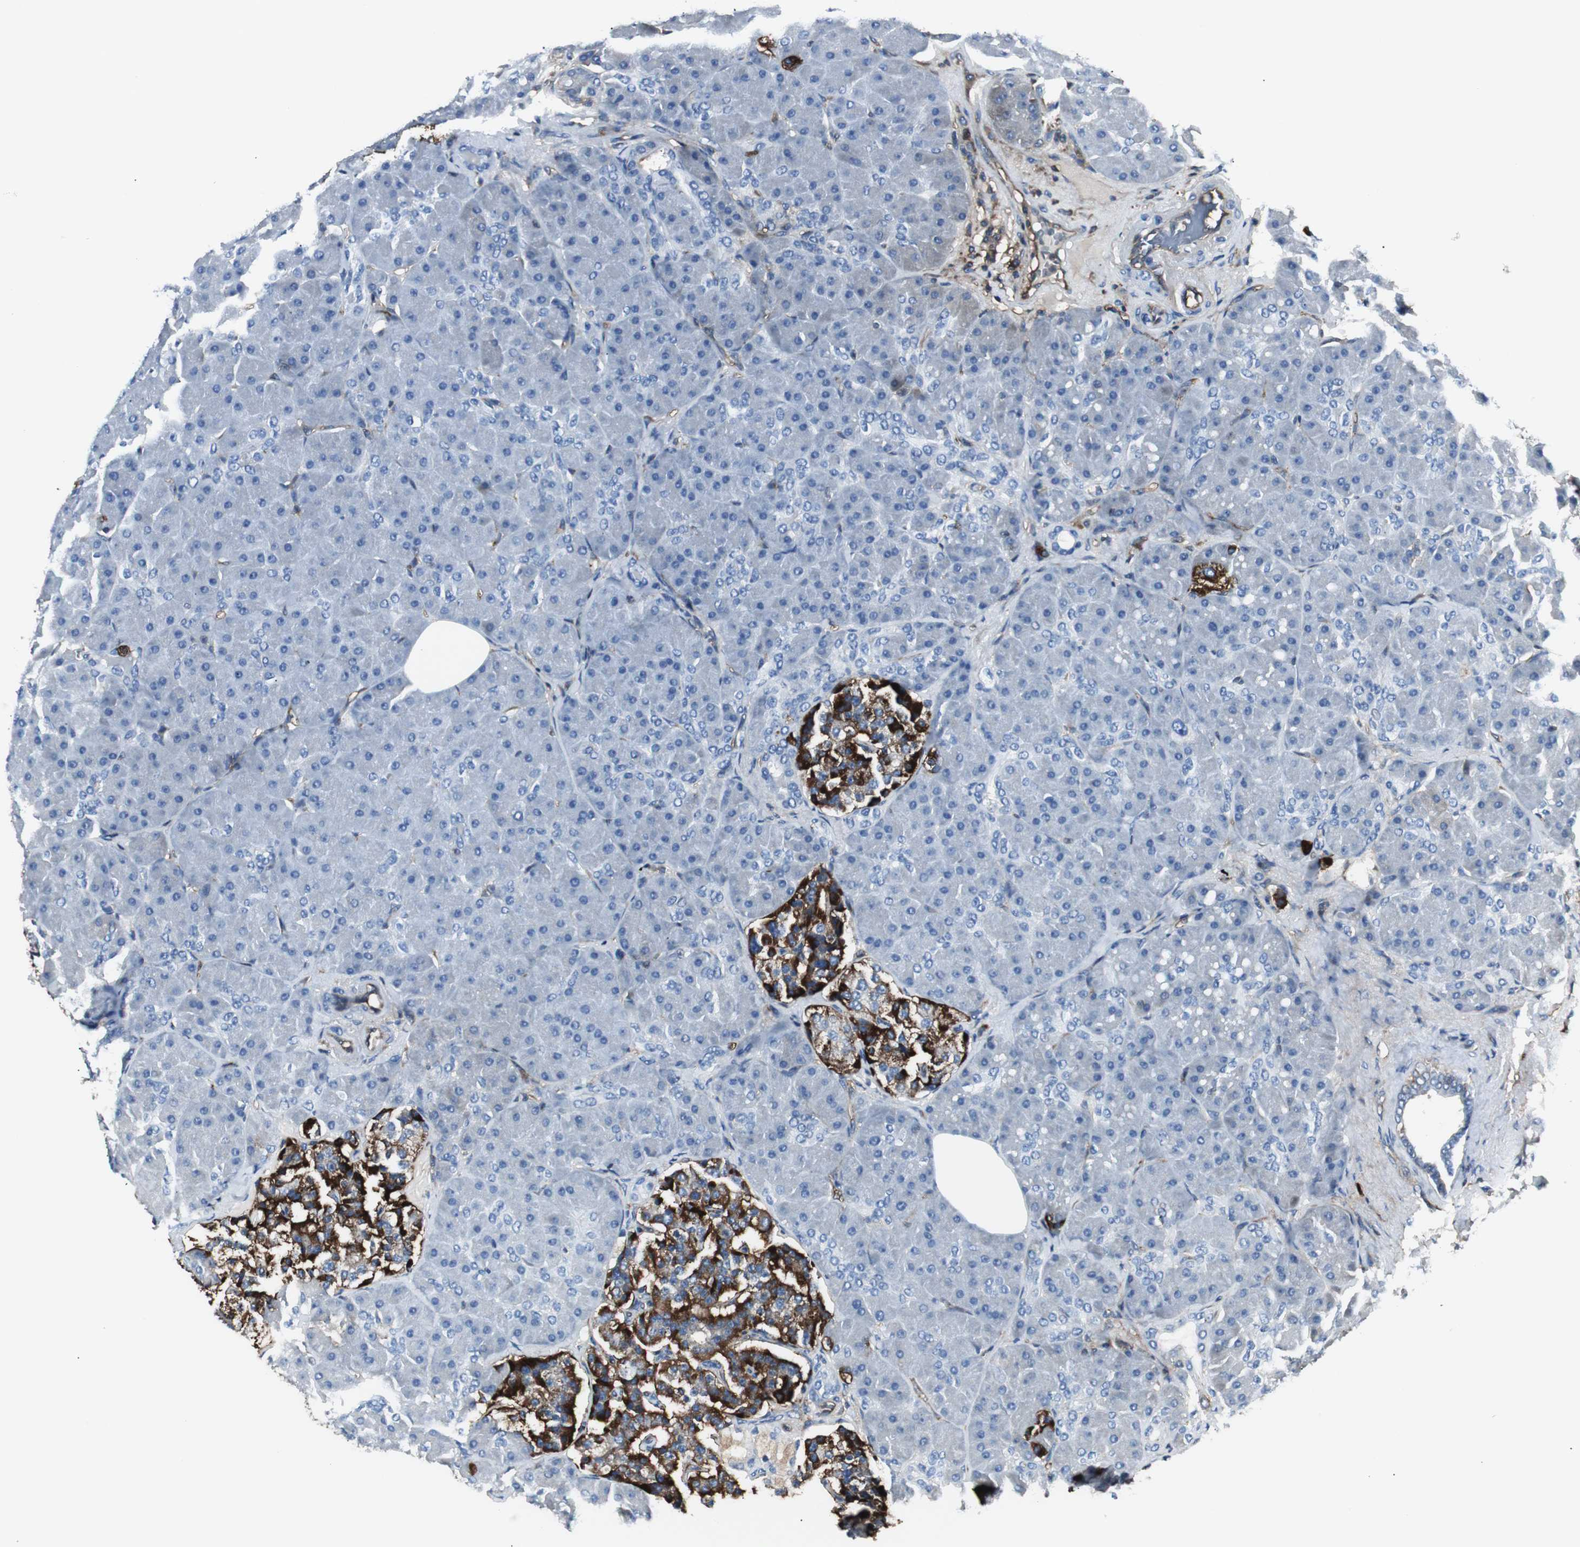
{"staining": {"intensity": "negative", "quantity": "none", "location": "none"}, "tissue": "pancreas", "cell_type": "Exocrine glandular cells", "image_type": "normal", "snomed": [{"axis": "morphology", "description": "Normal tissue, NOS"}, {"axis": "topography", "description": "Pancreas"}], "caption": "Histopathology image shows no significant protein positivity in exocrine glandular cells of benign pancreas. (DAB (3,3'-diaminobenzidine) IHC, high magnification).", "gene": "B2M", "patient": {"sex": "male", "age": 66}}